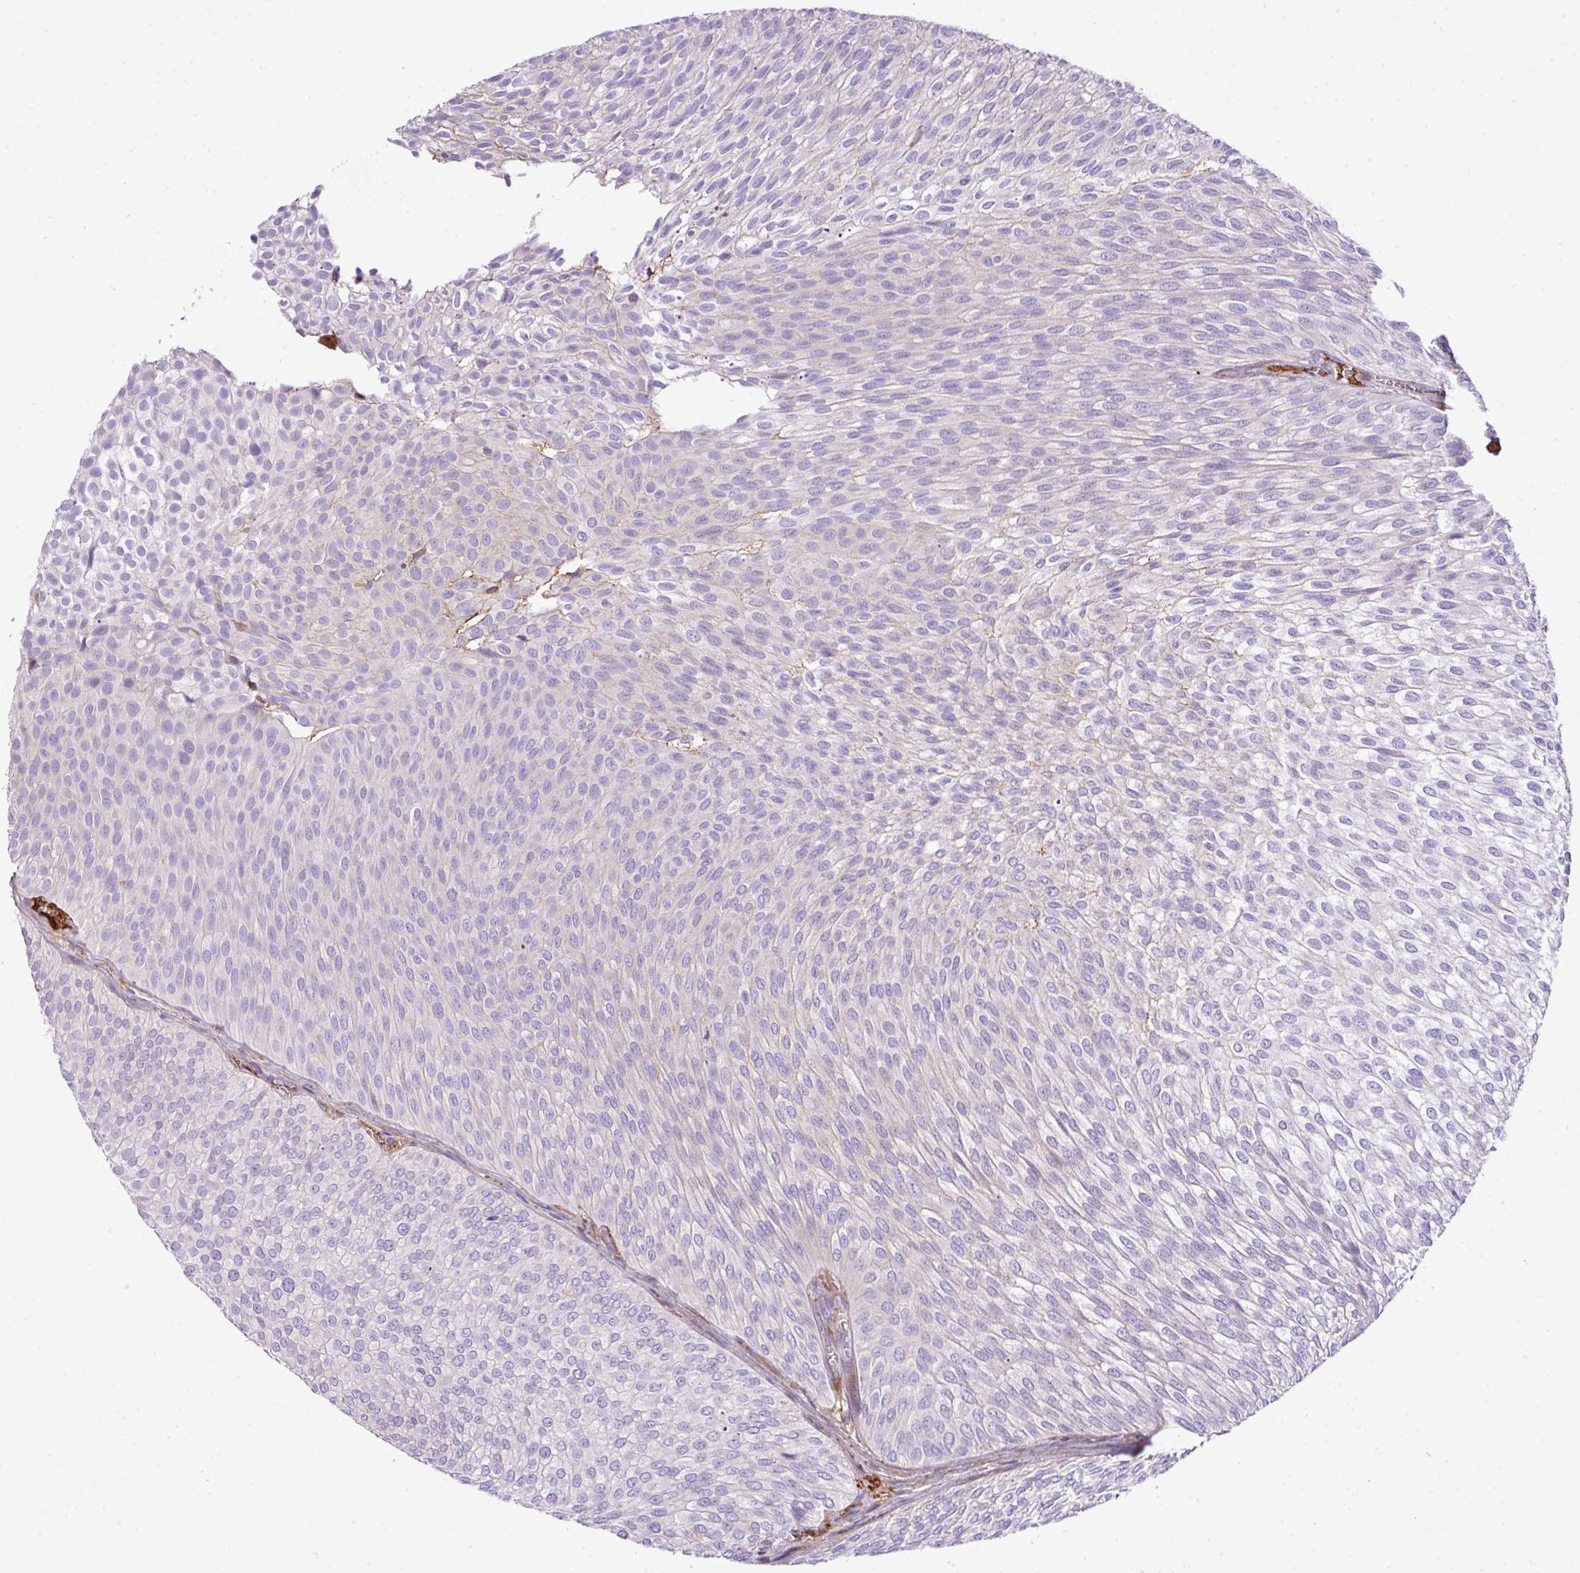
{"staining": {"intensity": "weak", "quantity": "<25%", "location": "cytoplasmic/membranous"}, "tissue": "urothelial cancer", "cell_type": "Tumor cells", "image_type": "cancer", "snomed": [{"axis": "morphology", "description": "Urothelial carcinoma, Low grade"}, {"axis": "topography", "description": "Urinary bladder"}], "caption": "IHC image of neoplastic tissue: urothelial cancer stained with DAB exhibits no significant protein staining in tumor cells.", "gene": "CTXN2", "patient": {"sex": "male", "age": 91}}